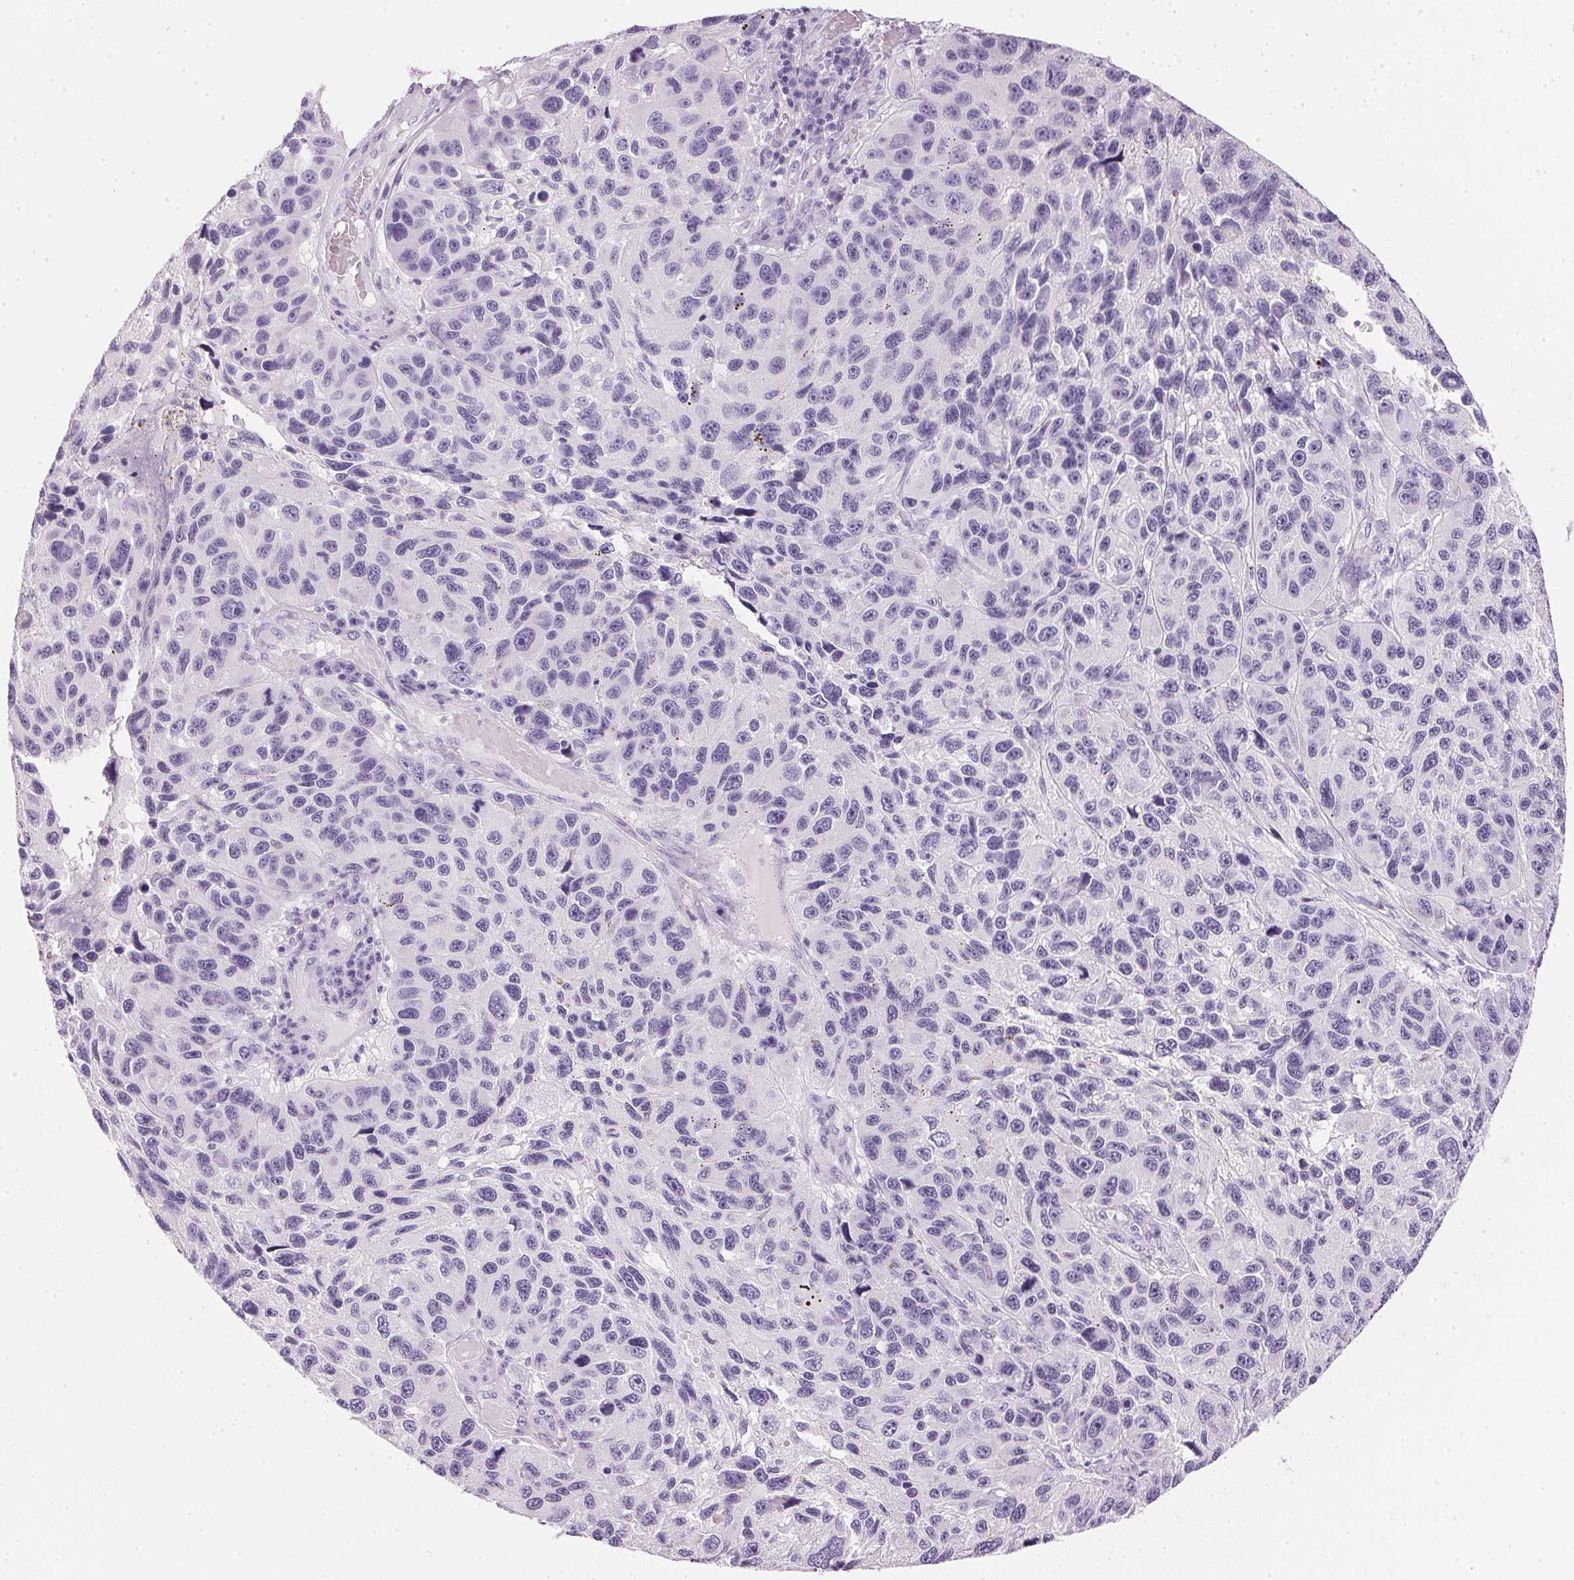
{"staining": {"intensity": "negative", "quantity": "none", "location": "none"}, "tissue": "melanoma", "cell_type": "Tumor cells", "image_type": "cancer", "snomed": [{"axis": "morphology", "description": "Malignant melanoma, NOS"}, {"axis": "topography", "description": "Skin"}], "caption": "Tumor cells are negative for brown protein staining in melanoma.", "gene": "IGFBP1", "patient": {"sex": "male", "age": 53}}